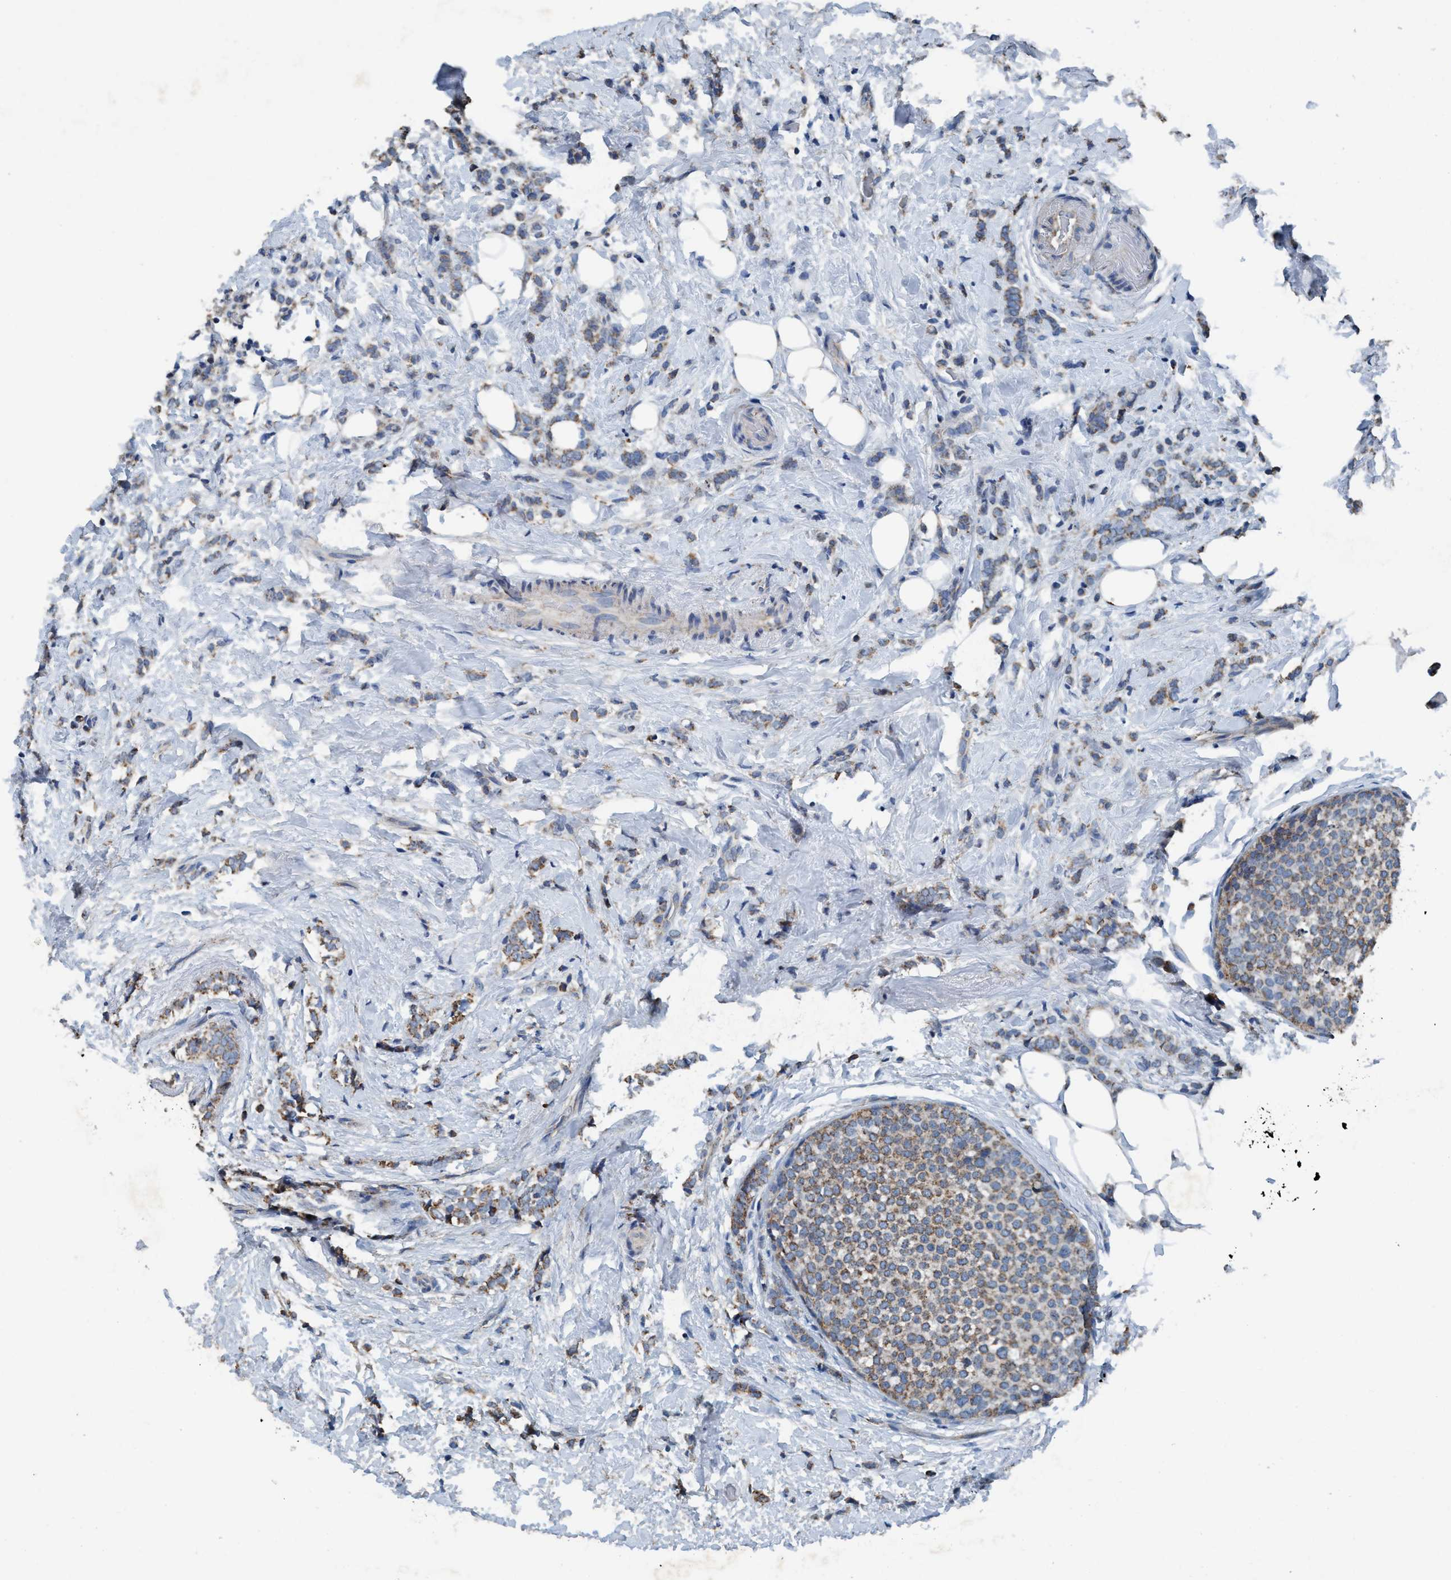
{"staining": {"intensity": "moderate", "quantity": "25%-75%", "location": "cytoplasmic/membranous"}, "tissue": "breast cancer", "cell_type": "Tumor cells", "image_type": "cancer", "snomed": [{"axis": "morphology", "description": "Lobular carcinoma"}, {"axis": "topography", "description": "Breast"}], "caption": "This micrograph displays immunohistochemistry staining of human breast cancer, with medium moderate cytoplasmic/membranous positivity in about 25%-75% of tumor cells.", "gene": "ANKFN1", "patient": {"sex": "female", "age": 50}}